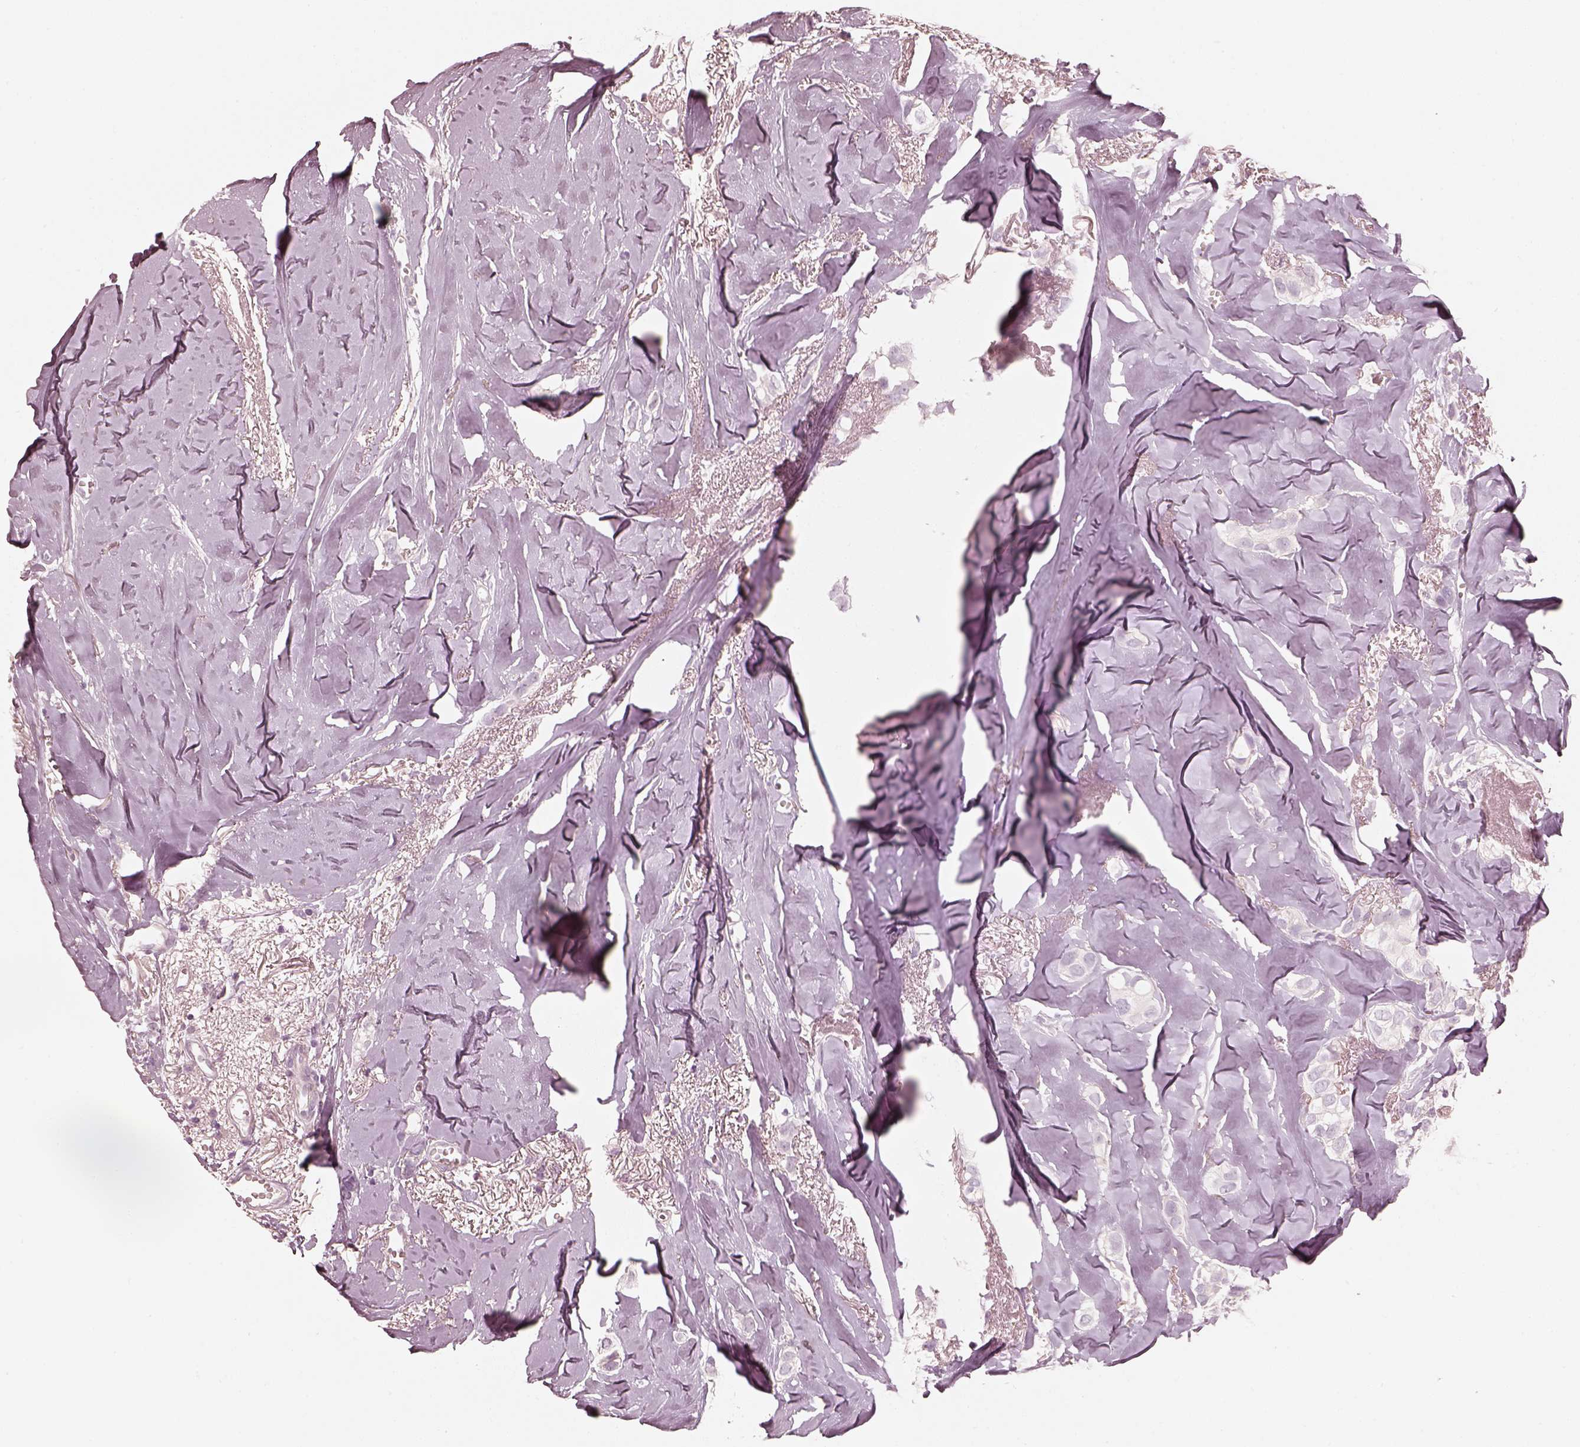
{"staining": {"intensity": "negative", "quantity": "none", "location": "none"}, "tissue": "breast cancer", "cell_type": "Tumor cells", "image_type": "cancer", "snomed": [{"axis": "morphology", "description": "Duct carcinoma"}, {"axis": "topography", "description": "Breast"}], "caption": "DAB (3,3'-diaminobenzidine) immunohistochemical staining of breast cancer demonstrates no significant positivity in tumor cells.", "gene": "SPATA24", "patient": {"sex": "female", "age": 85}}